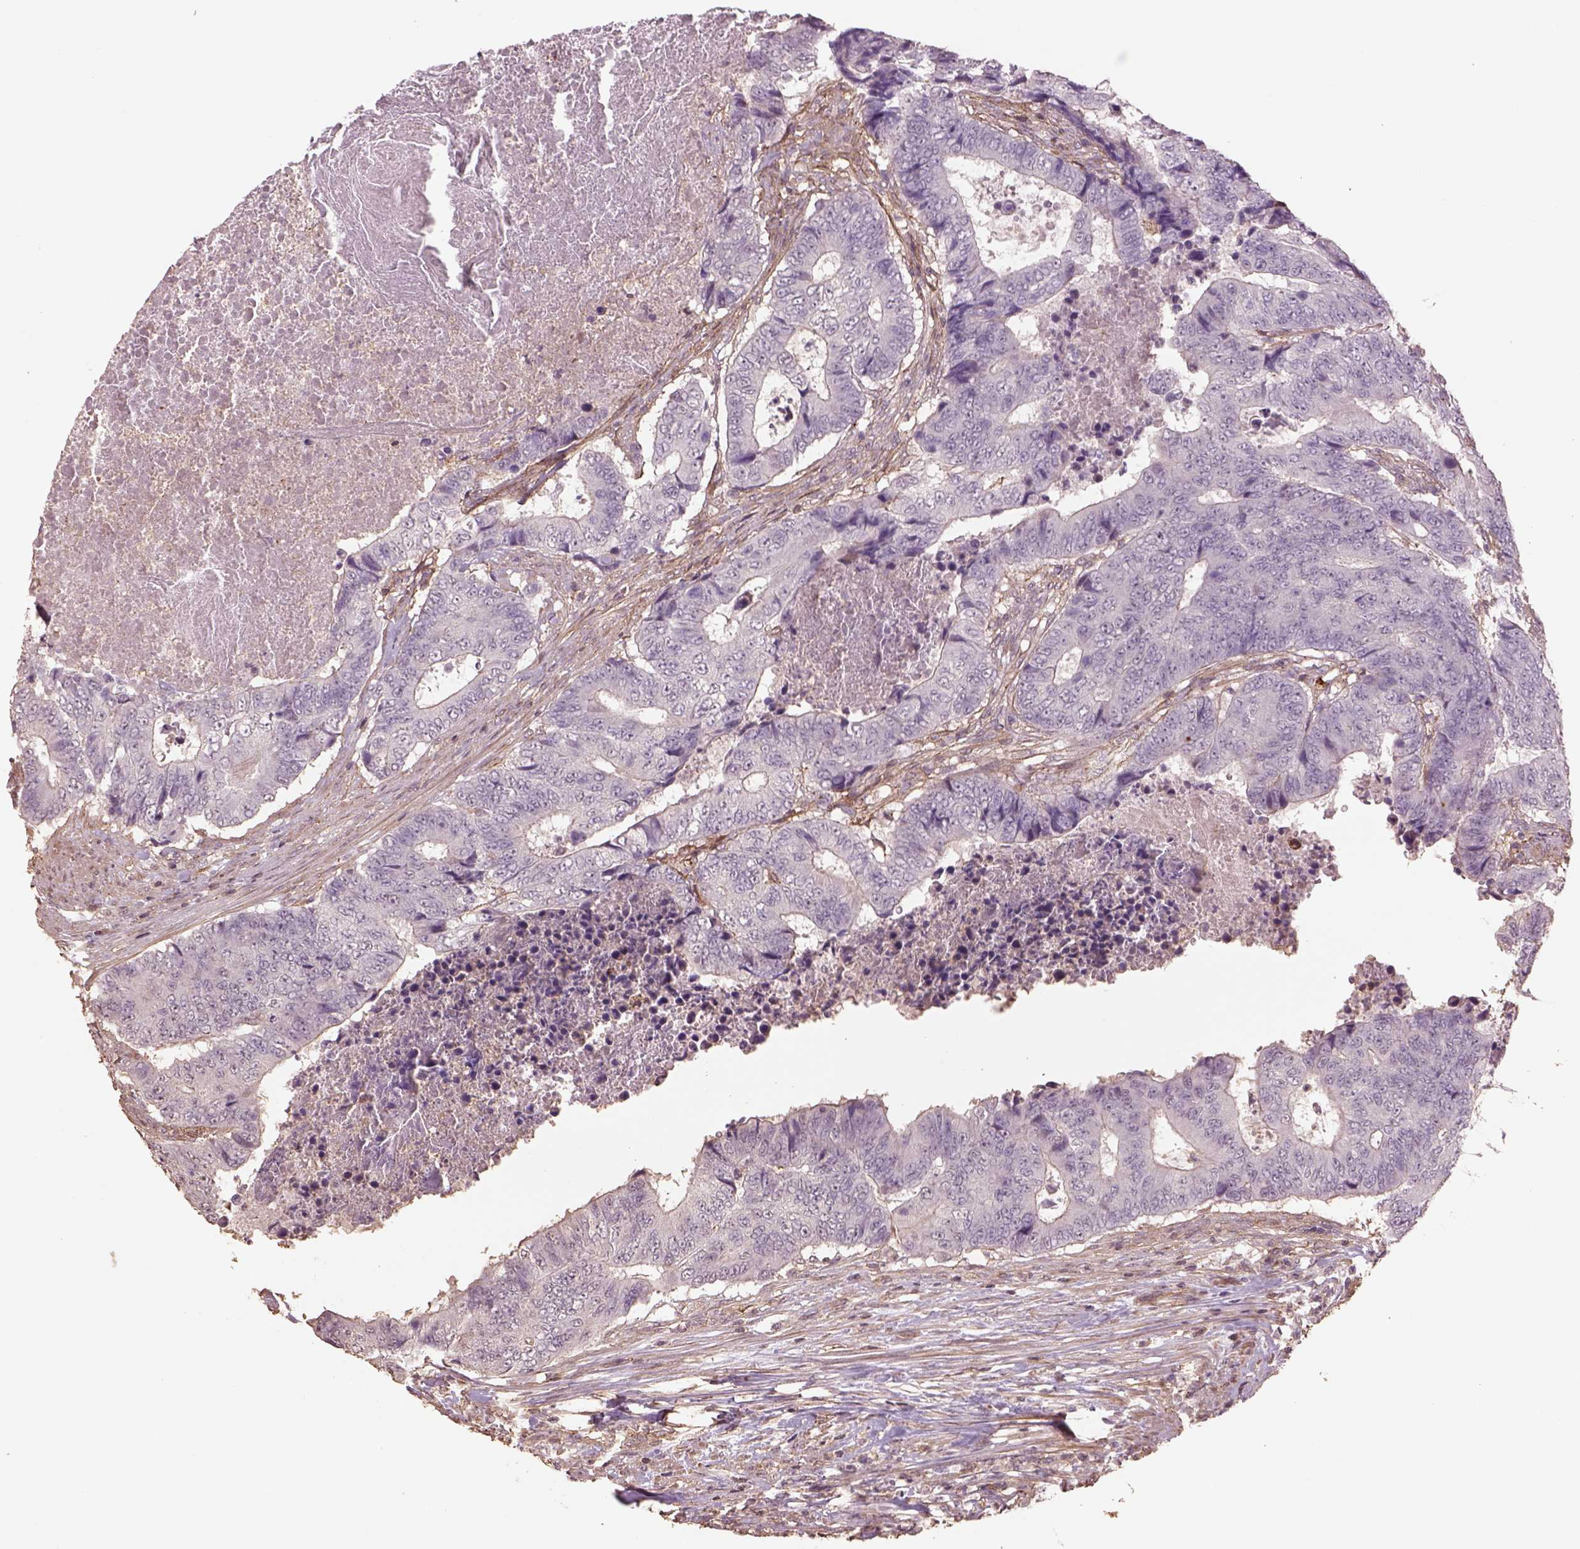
{"staining": {"intensity": "negative", "quantity": "none", "location": "none"}, "tissue": "colorectal cancer", "cell_type": "Tumor cells", "image_type": "cancer", "snomed": [{"axis": "morphology", "description": "Adenocarcinoma, NOS"}, {"axis": "topography", "description": "Colon"}], "caption": "Image shows no significant protein expression in tumor cells of adenocarcinoma (colorectal).", "gene": "LIN7A", "patient": {"sex": "female", "age": 48}}